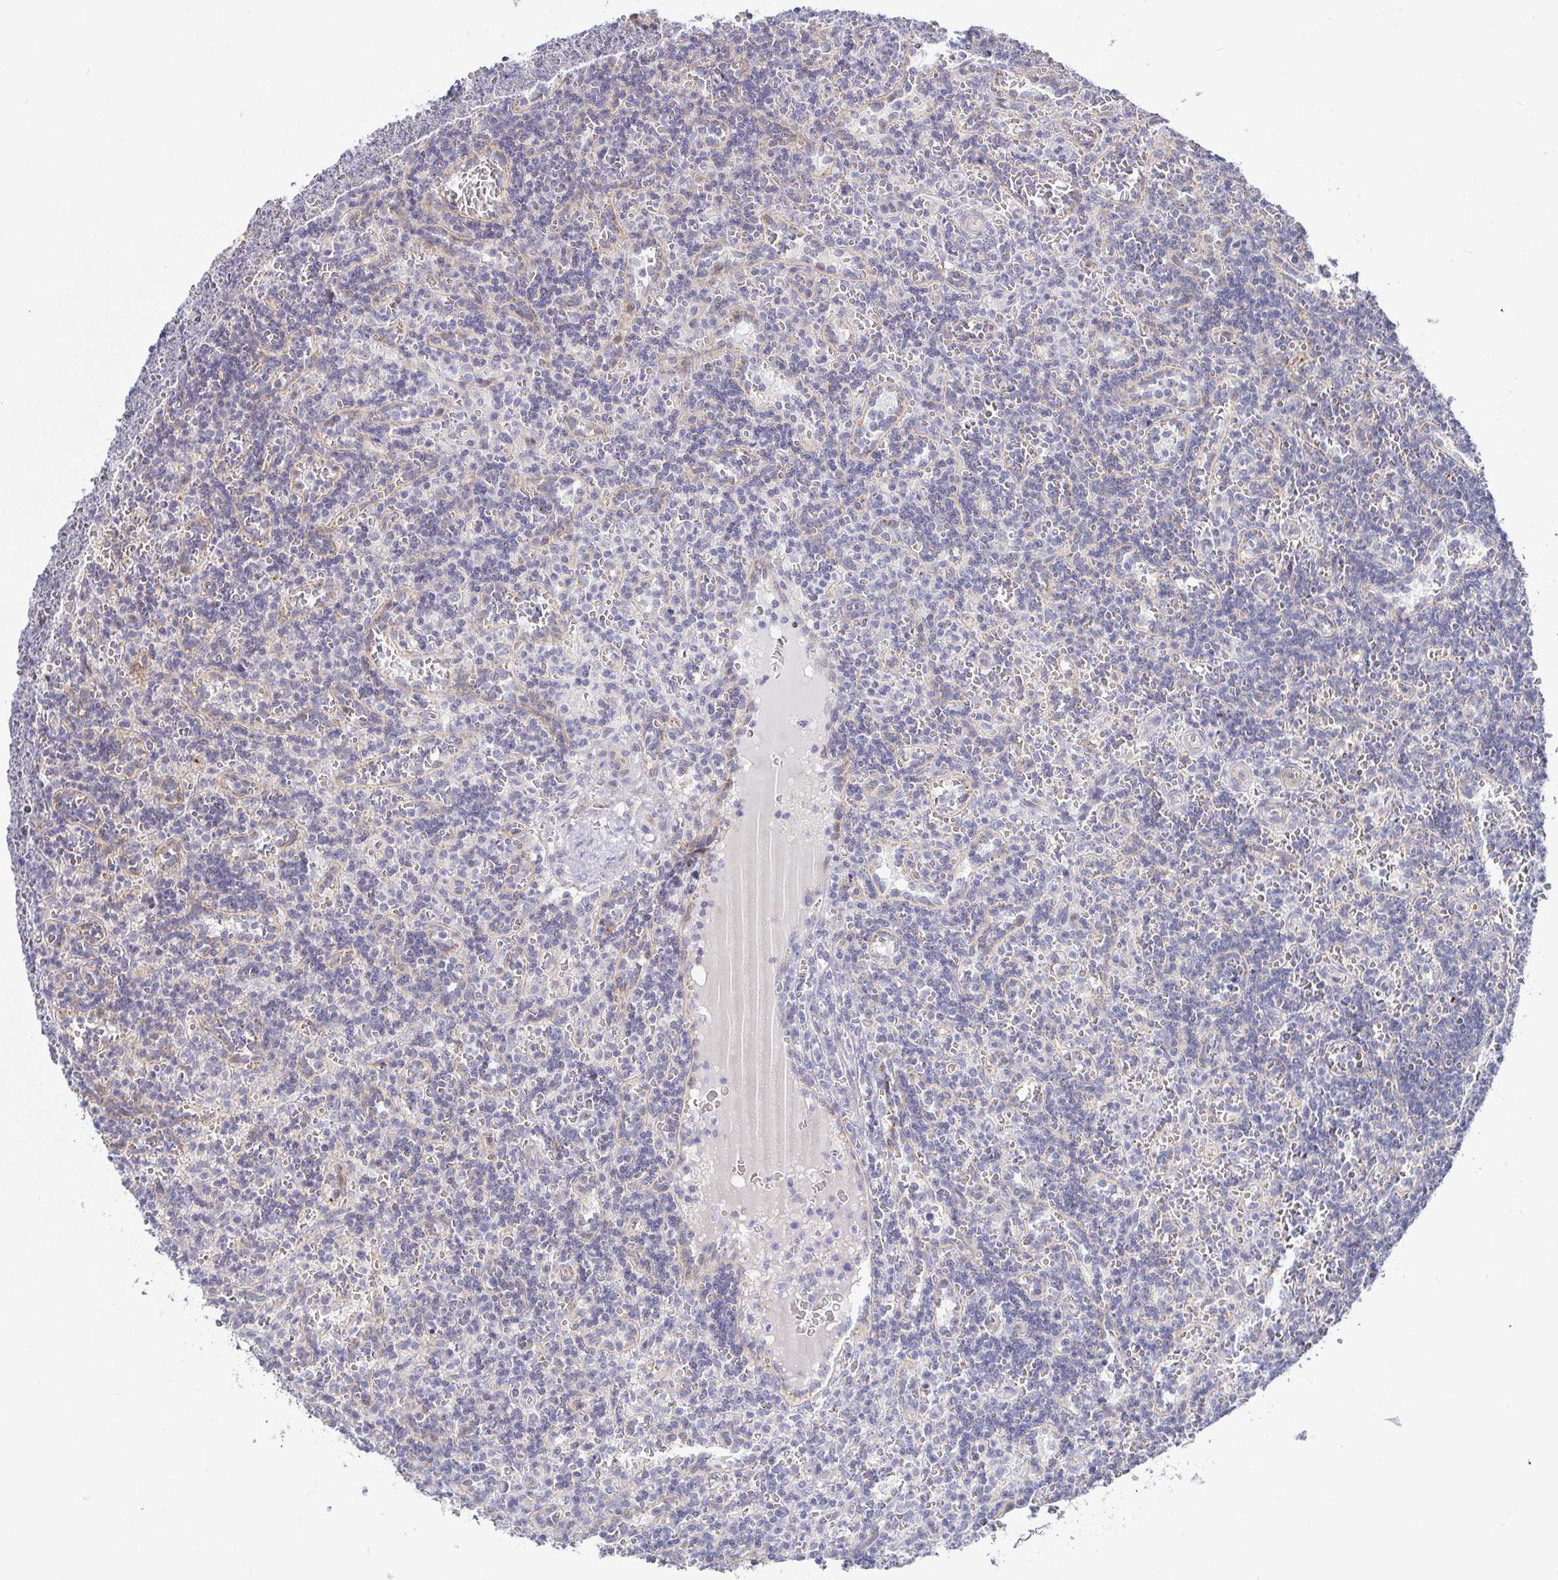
{"staining": {"intensity": "negative", "quantity": "none", "location": "none"}, "tissue": "lymphoma", "cell_type": "Tumor cells", "image_type": "cancer", "snomed": [{"axis": "morphology", "description": "Malignant lymphoma, non-Hodgkin's type, Low grade"}, {"axis": "topography", "description": "Spleen"}], "caption": "IHC image of human malignant lymphoma, non-Hodgkin's type (low-grade) stained for a protein (brown), which displays no positivity in tumor cells.", "gene": "CIT", "patient": {"sex": "male", "age": 73}}